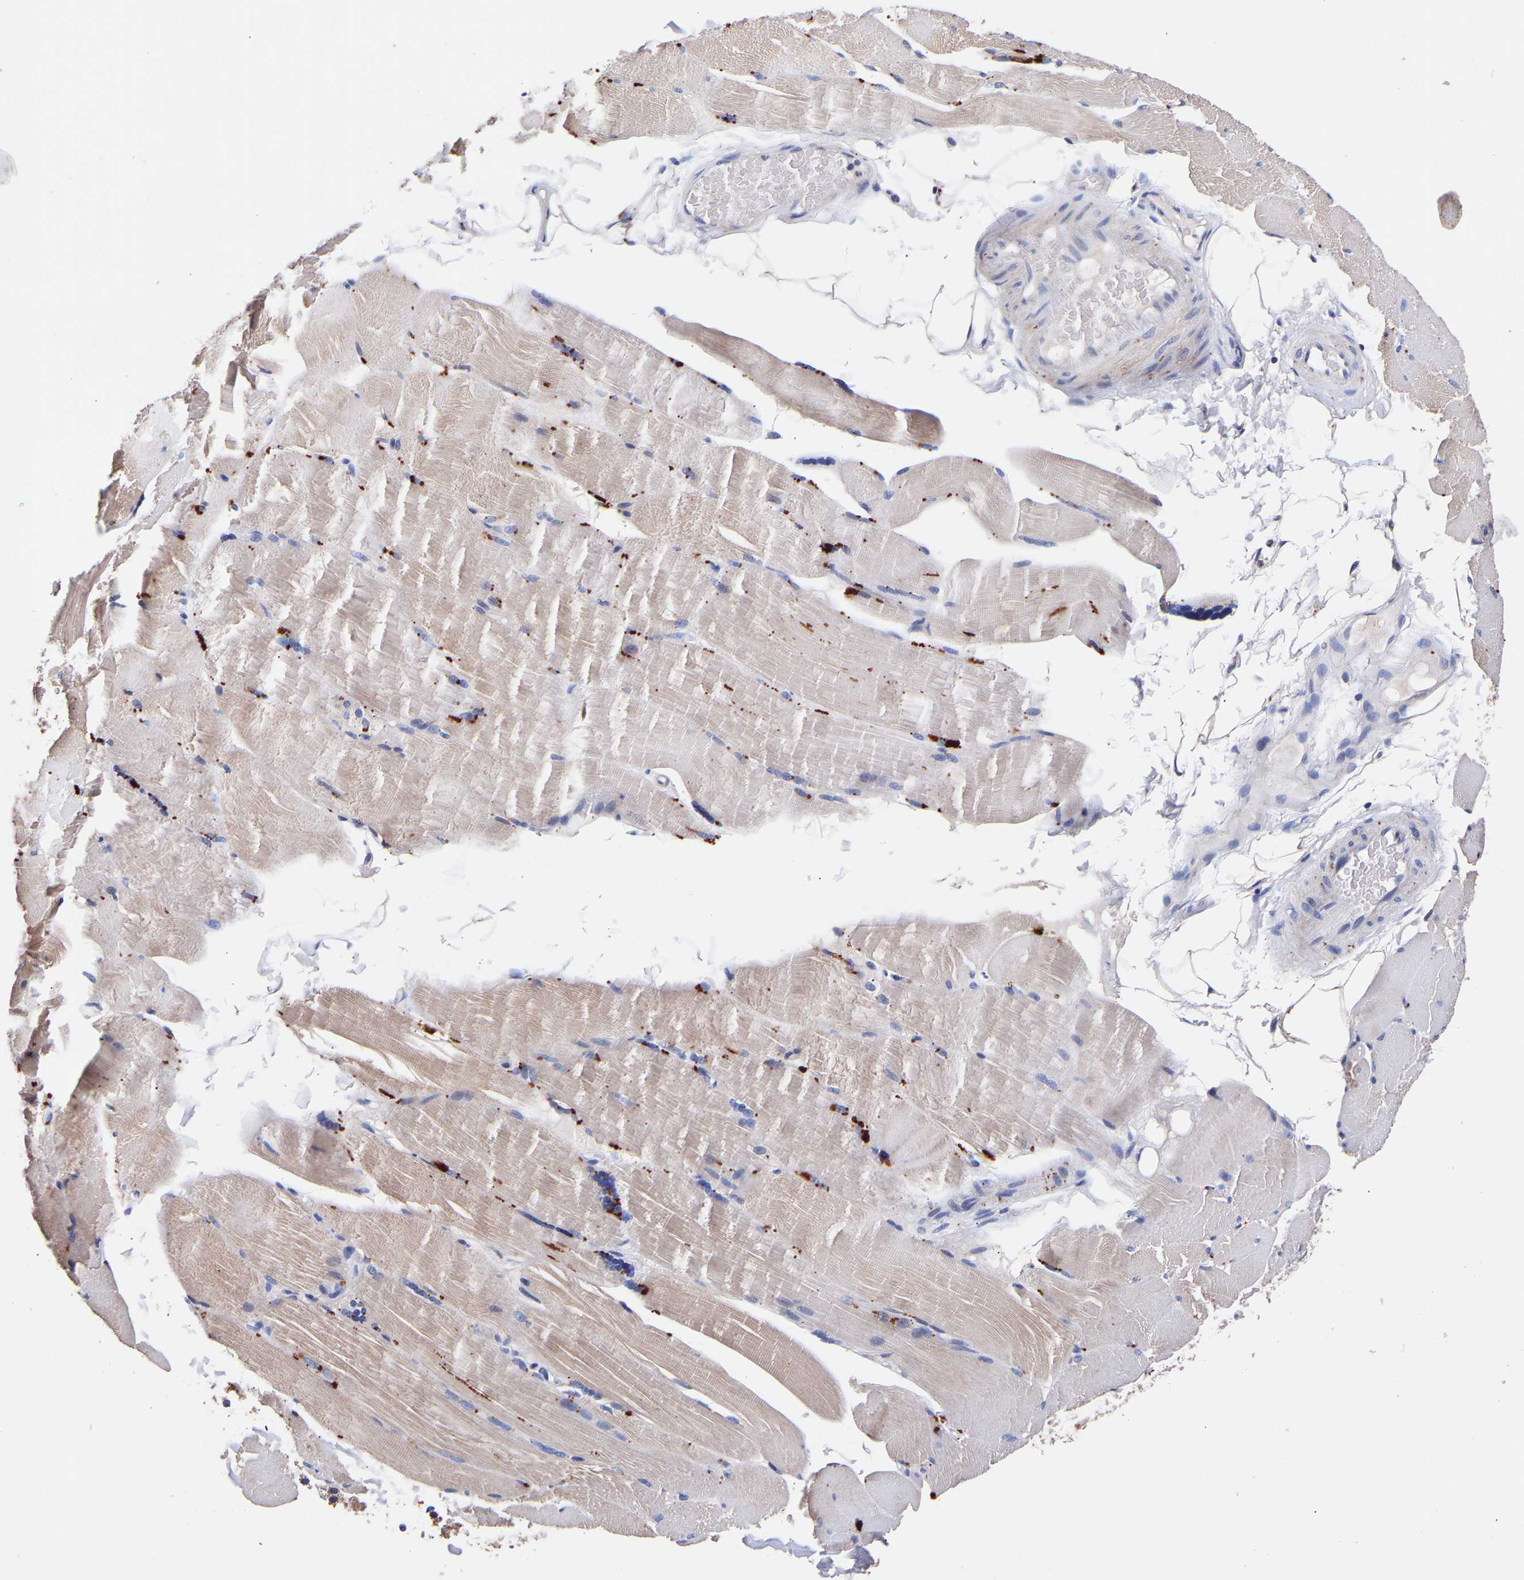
{"staining": {"intensity": "weak", "quantity": "25%-75%", "location": "cytoplasmic/membranous"}, "tissue": "skeletal muscle", "cell_type": "Myocytes", "image_type": "normal", "snomed": [{"axis": "morphology", "description": "Normal tissue, NOS"}, {"axis": "topography", "description": "Skin"}, {"axis": "topography", "description": "Skeletal muscle"}], "caption": "Immunohistochemistry histopathology image of normal human skeletal muscle stained for a protein (brown), which displays low levels of weak cytoplasmic/membranous expression in about 25%-75% of myocytes.", "gene": "SEM1", "patient": {"sex": "male", "age": 83}}